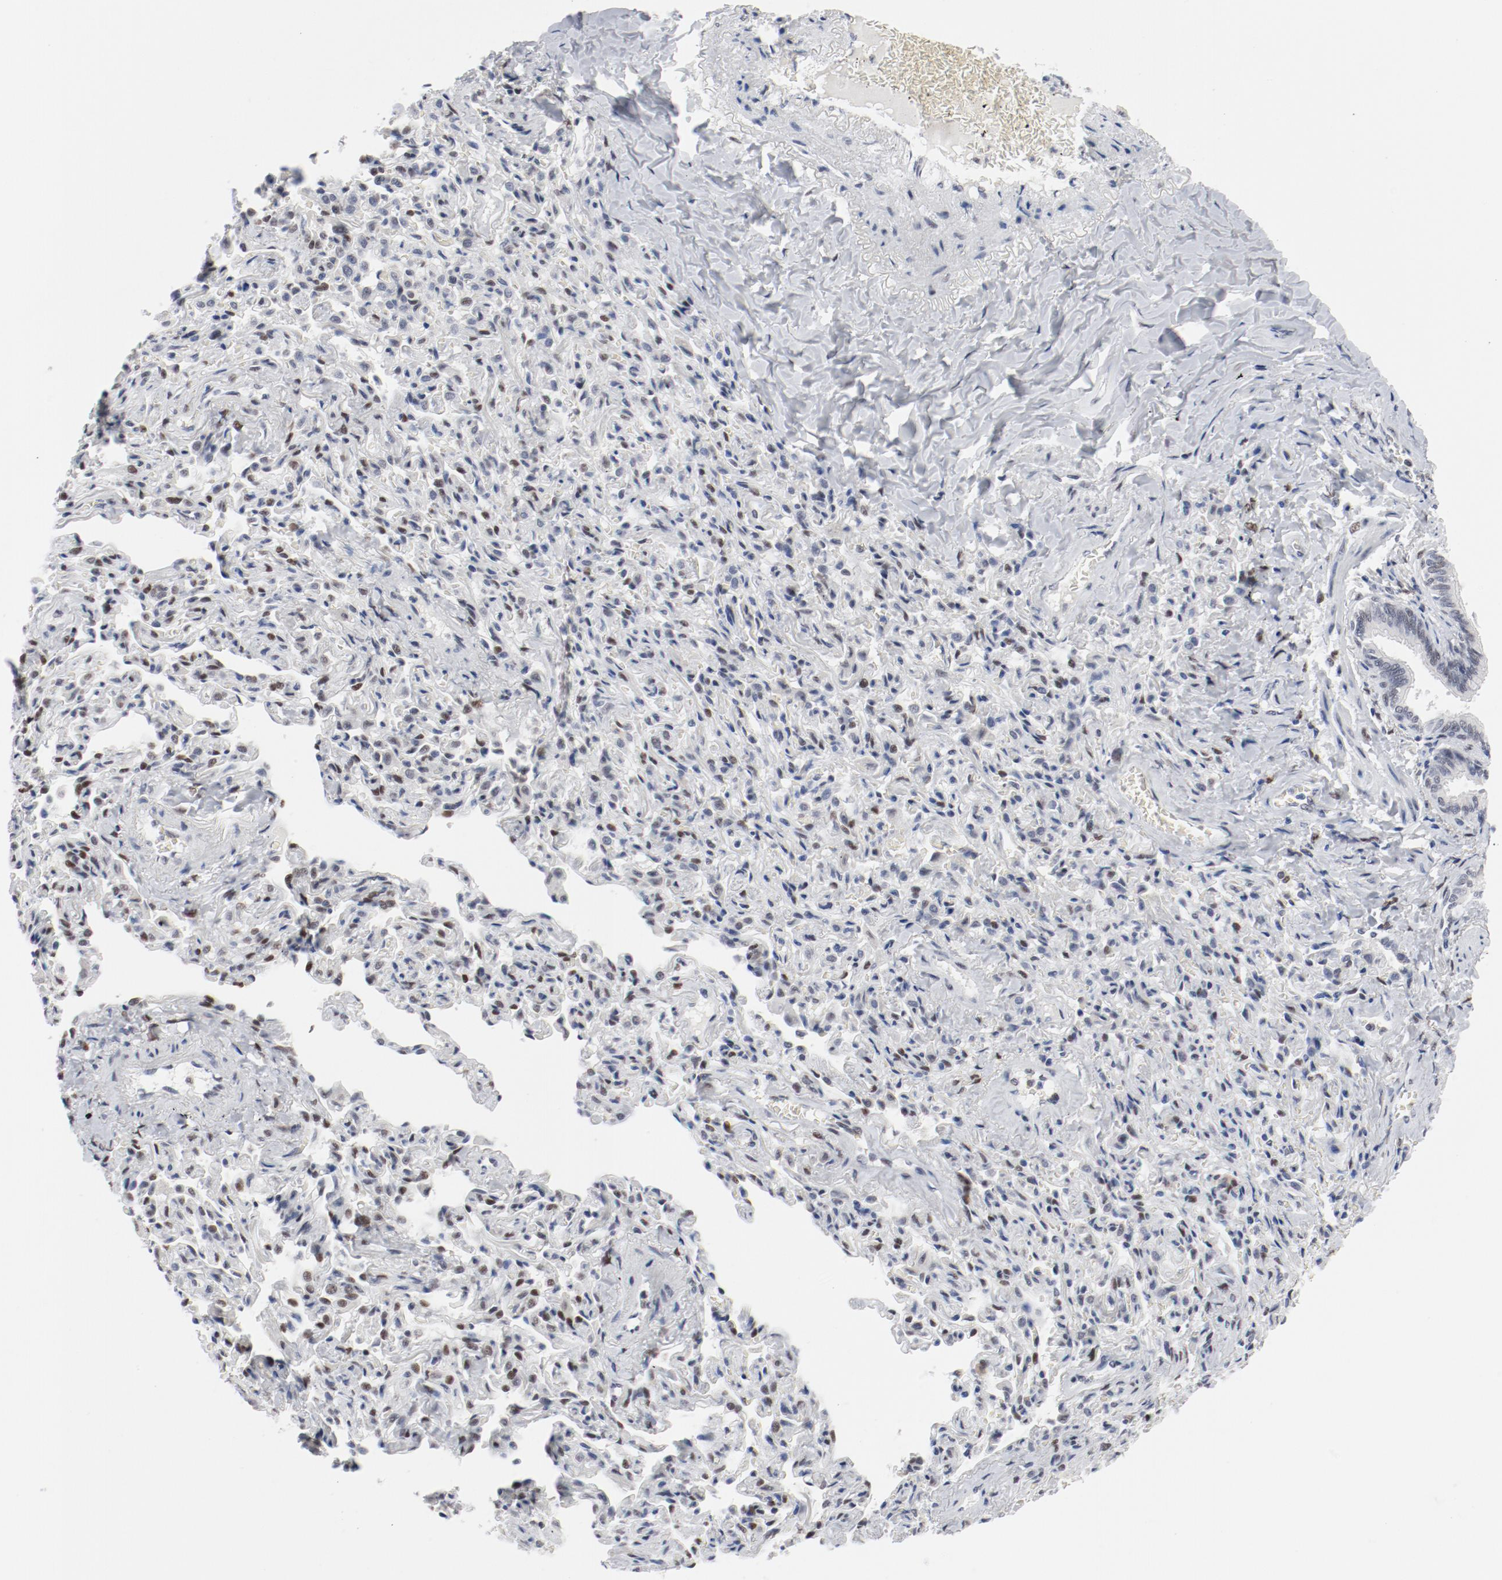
{"staining": {"intensity": "weak", "quantity": "25%-75%", "location": "nuclear"}, "tissue": "bronchus", "cell_type": "Respiratory epithelial cells", "image_type": "normal", "snomed": [{"axis": "morphology", "description": "Normal tissue, NOS"}, {"axis": "topography", "description": "Lung"}], "caption": "IHC of normal human bronchus exhibits low levels of weak nuclear staining in about 25%-75% of respiratory epithelial cells.", "gene": "ARNT", "patient": {"sex": "male", "age": 64}}